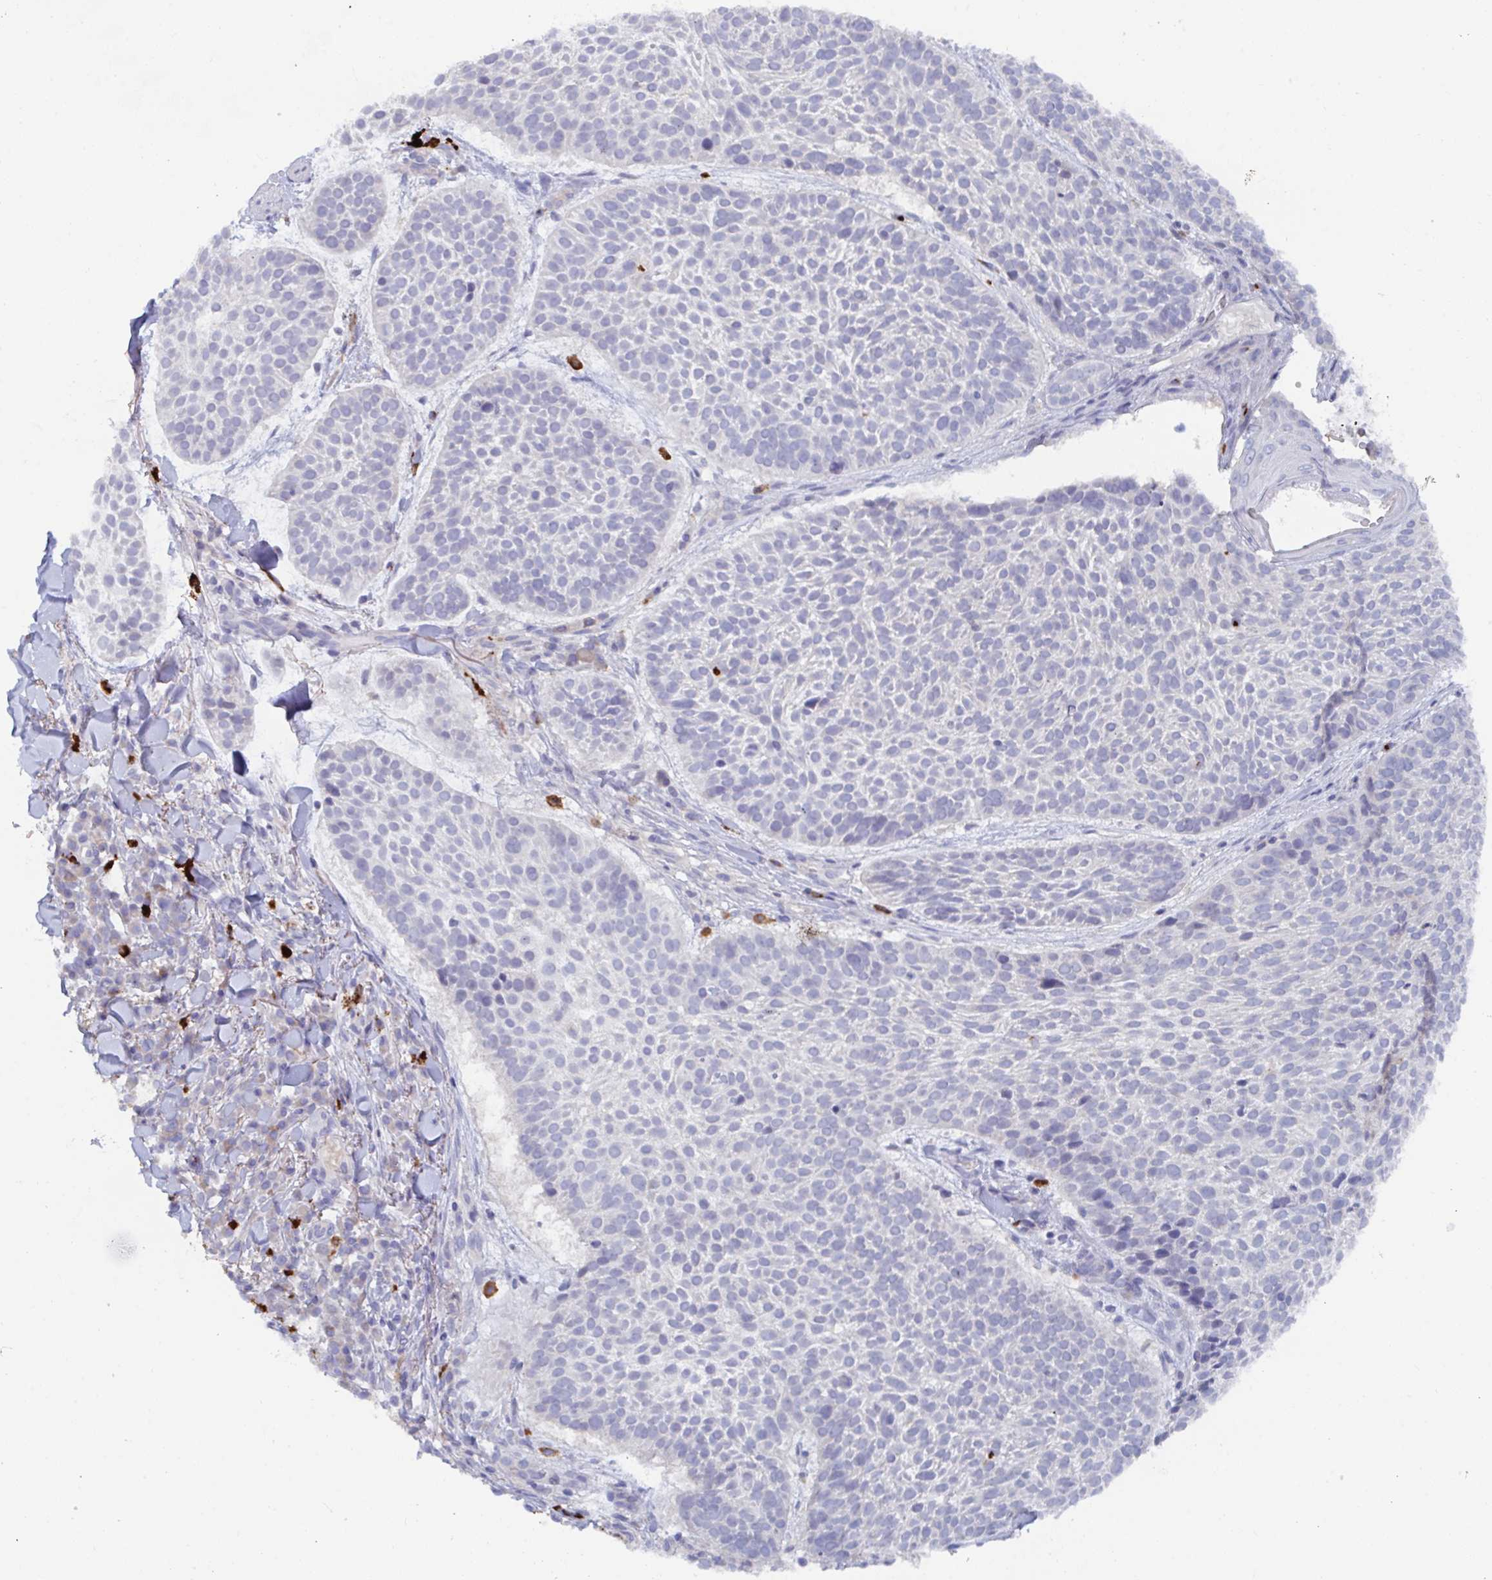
{"staining": {"intensity": "negative", "quantity": "none", "location": "none"}, "tissue": "skin cancer", "cell_type": "Tumor cells", "image_type": "cancer", "snomed": [{"axis": "morphology", "description": "Basal cell carcinoma"}, {"axis": "topography", "description": "Skin"}, {"axis": "topography", "description": "Skin of scalp"}], "caption": "This is an immunohistochemistry micrograph of human skin basal cell carcinoma. There is no staining in tumor cells.", "gene": "KCNK5", "patient": {"sex": "female", "age": 45}}